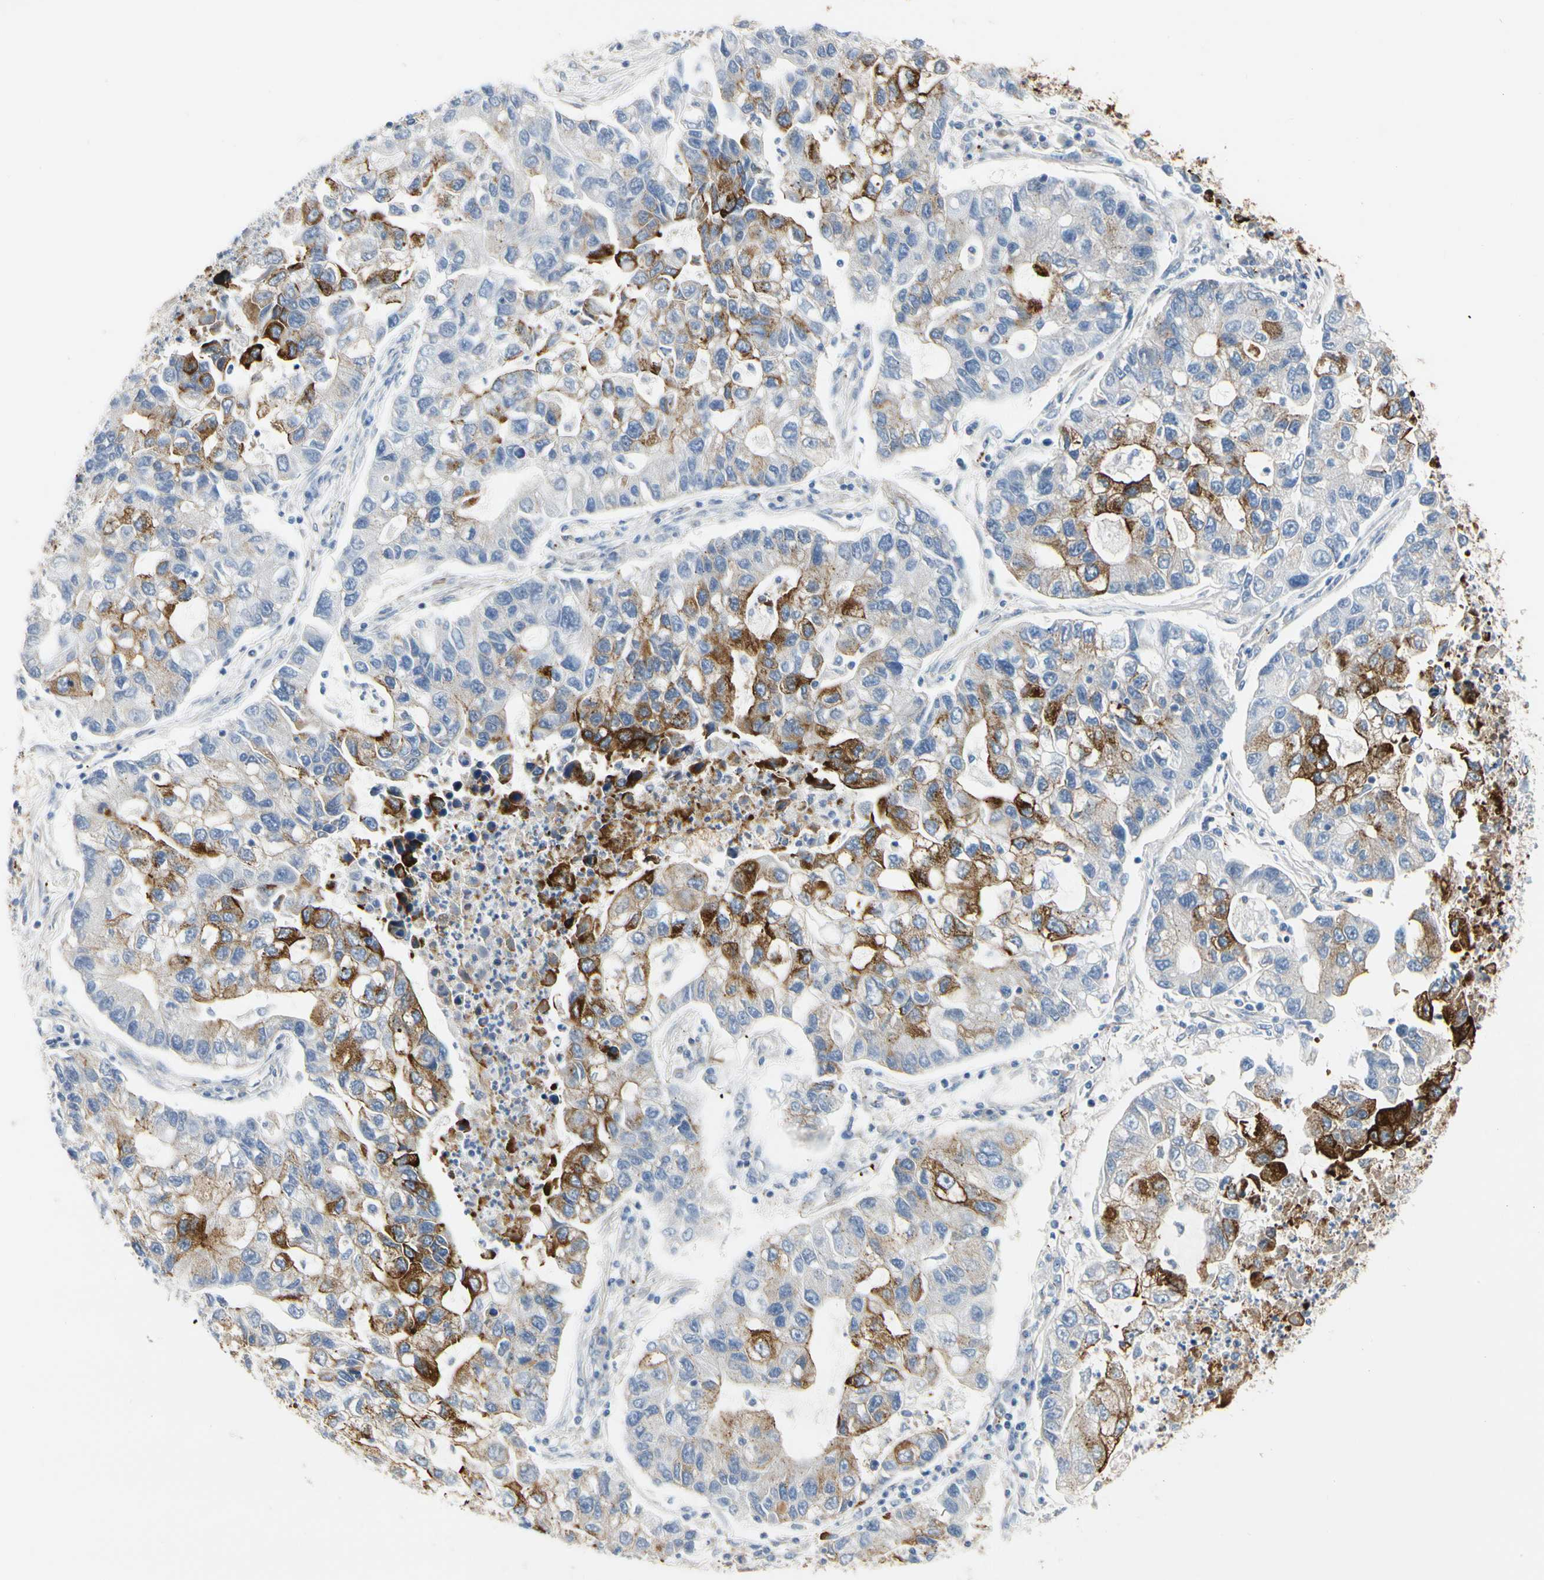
{"staining": {"intensity": "moderate", "quantity": "25%-75%", "location": "cytoplasmic/membranous"}, "tissue": "lung cancer", "cell_type": "Tumor cells", "image_type": "cancer", "snomed": [{"axis": "morphology", "description": "Adenocarcinoma, NOS"}, {"axis": "topography", "description": "Lung"}], "caption": "A brown stain shows moderate cytoplasmic/membranous expression of a protein in human adenocarcinoma (lung) tumor cells.", "gene": "FGB", "patient": {"sex": "female", "age": 51}}